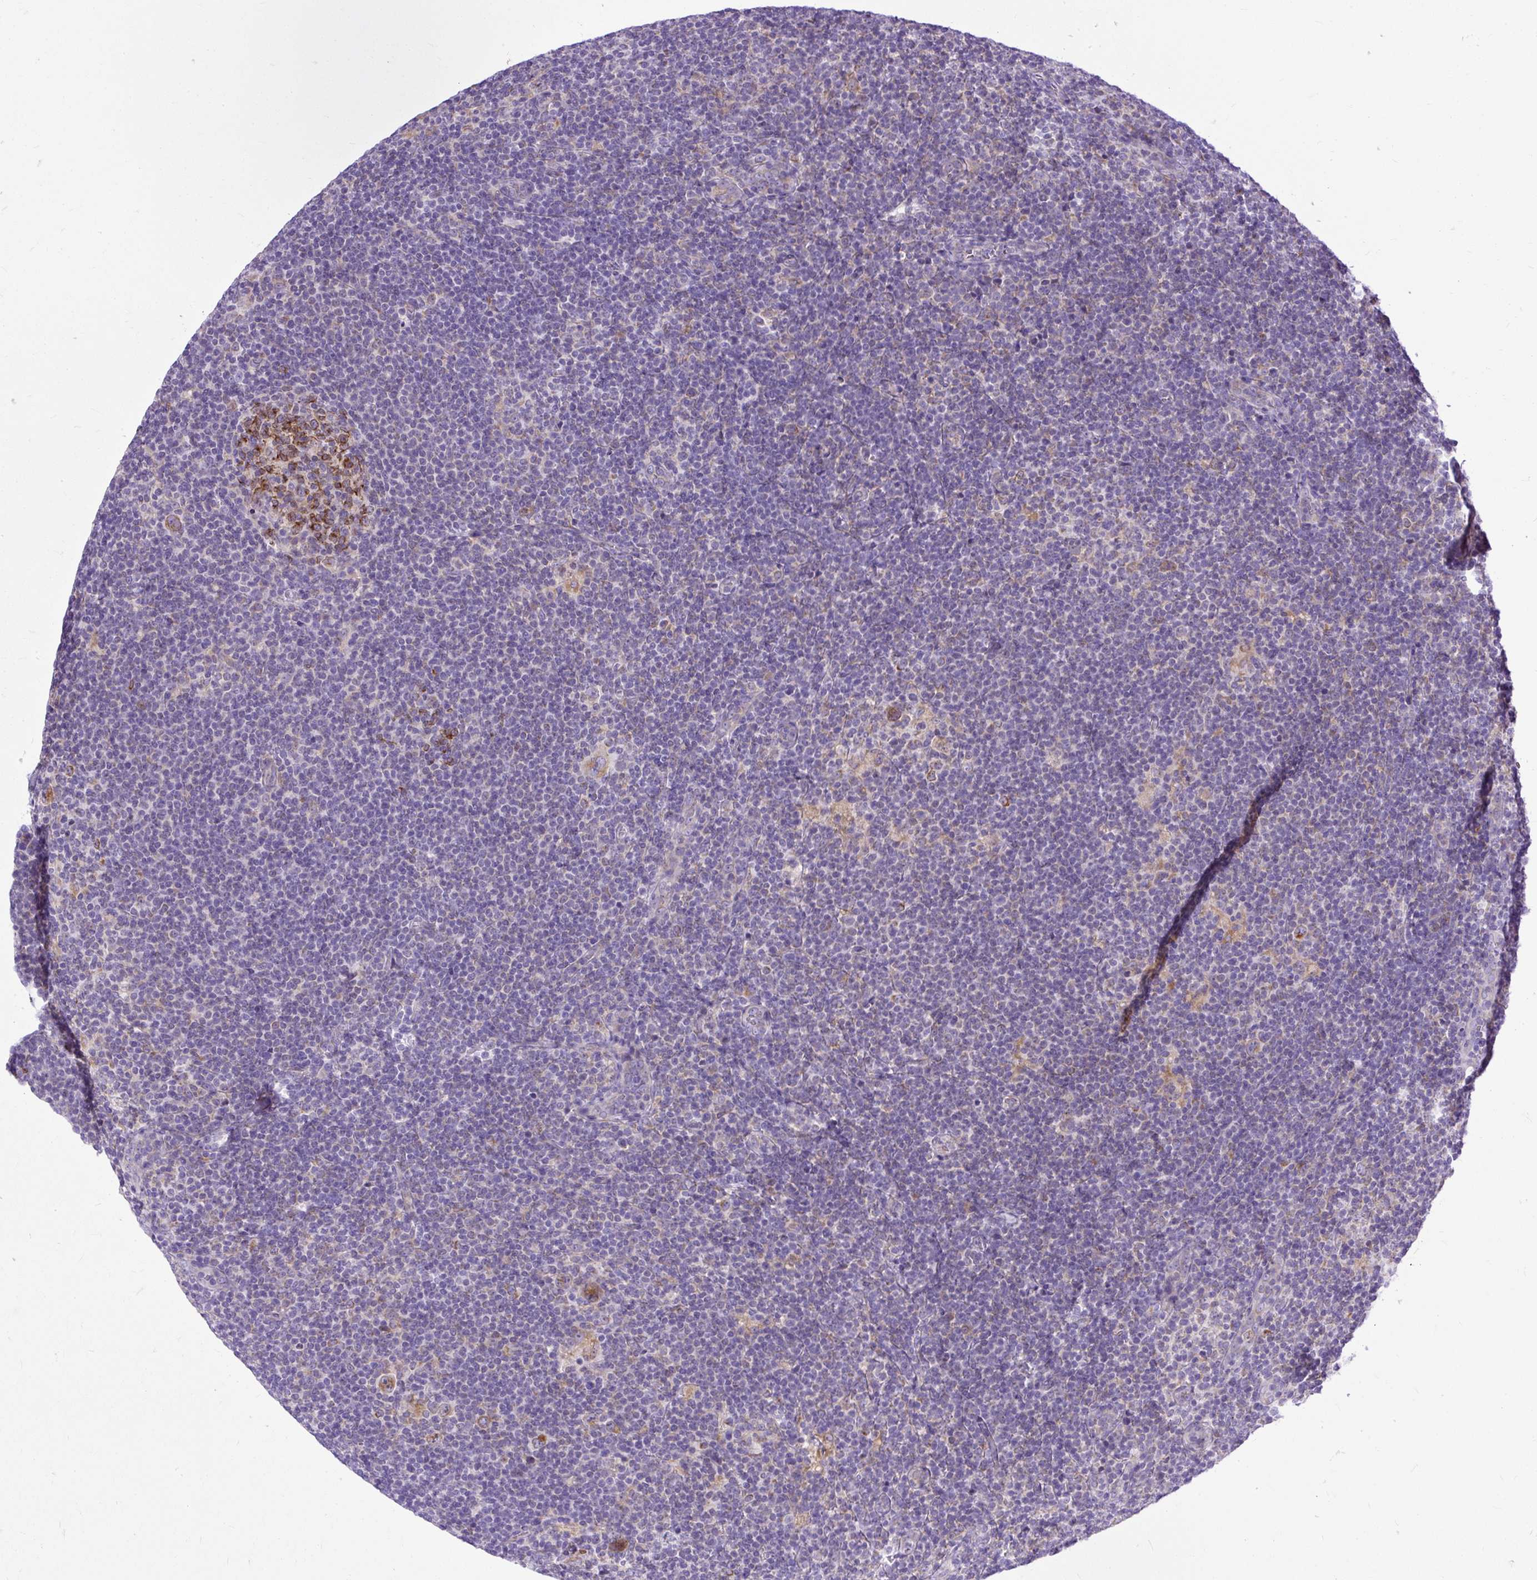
{"staining": {"intensity": "moderate", "quantity": "25%-75%", "location": "cytoplasmic/membranous"}, "tissue": "lymphoma", "cell_type": "Tumor cells", "image_type": "cancer", "snomed": [{"axis": "morphology", "description": "Hodgkin's disease, NOS"}, {"axis": "topography", "description": "Lymph node"}], "caption": "A brown stain highlights moderate cytoplasmic/membranous staining of a protein in human lymphoma tumor cells.", "gene": "AMFR", "patient": {"sex": "female", "age": 57}}